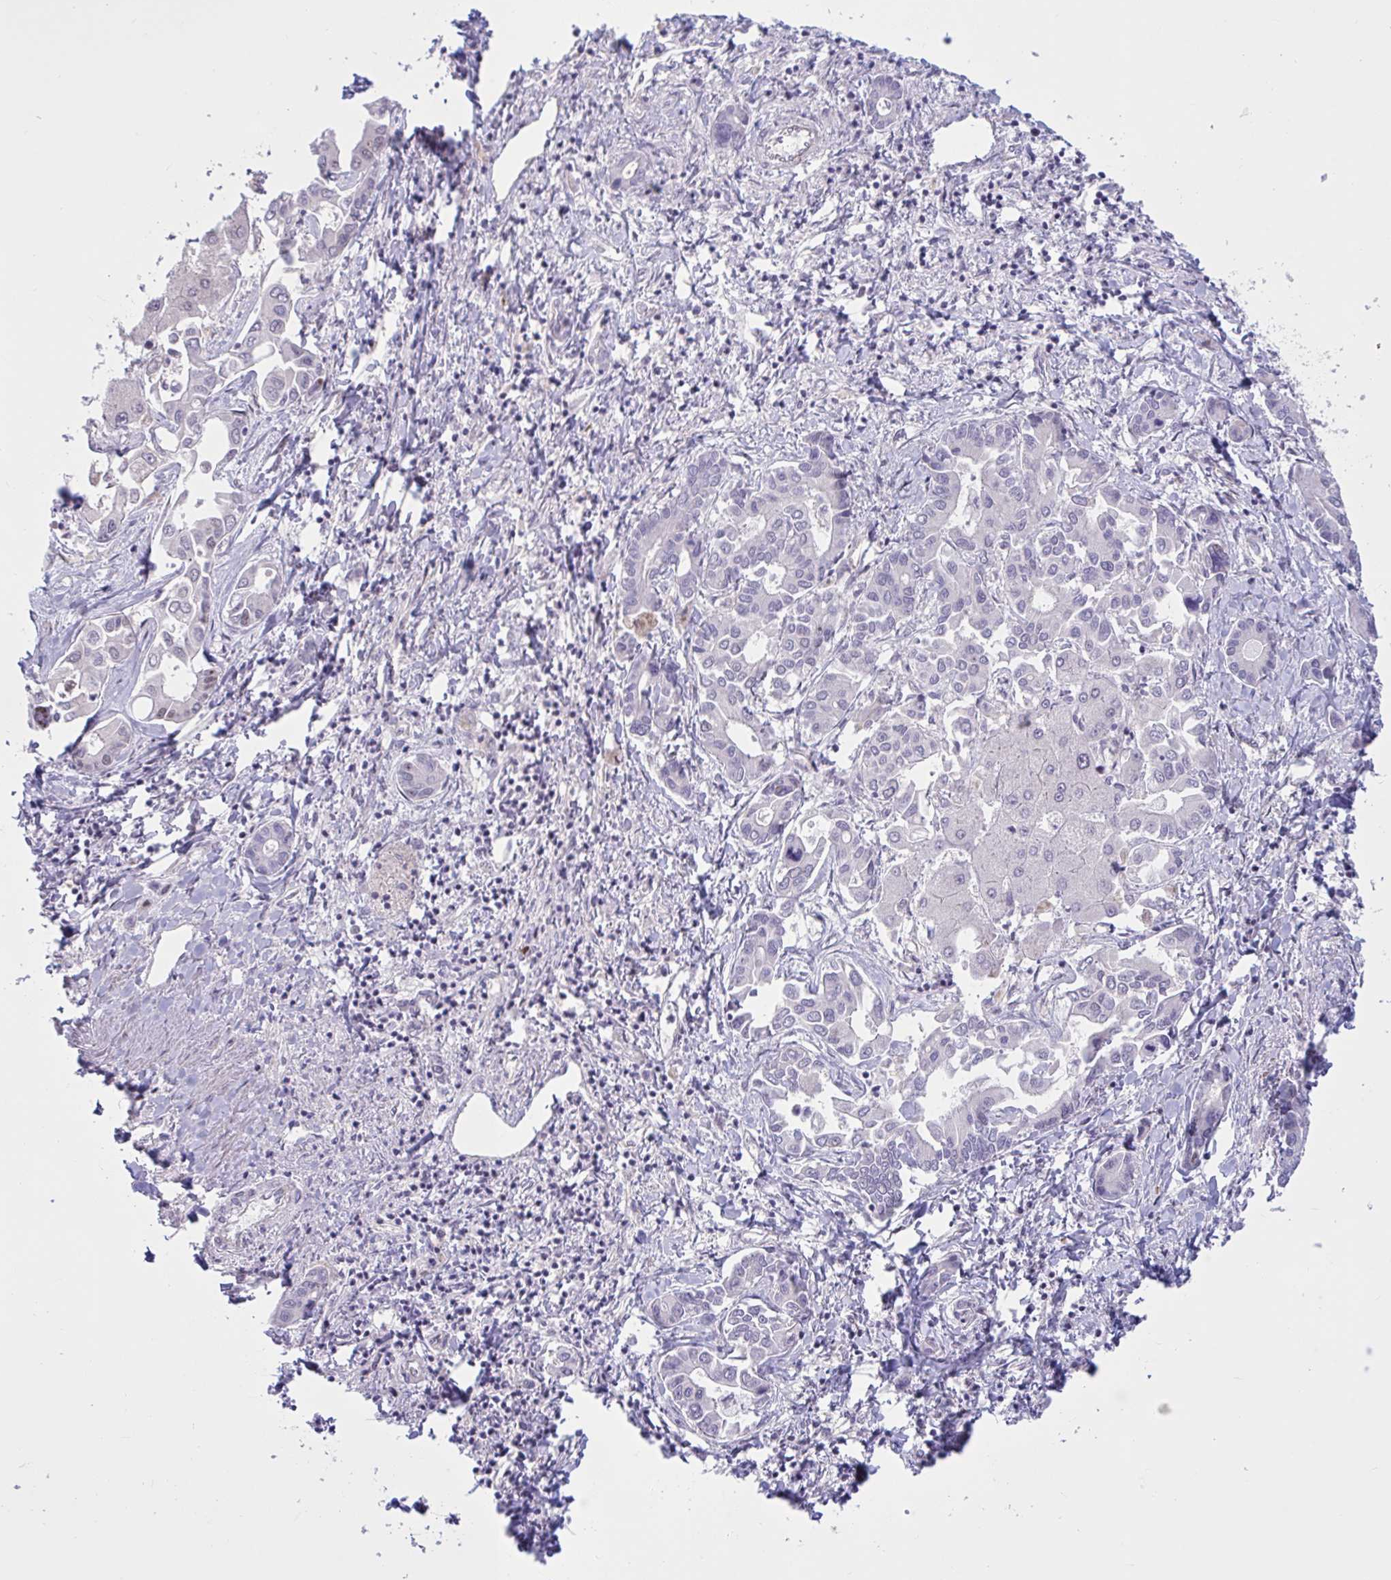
{"staining": {"intensity": "weak", "quantity": "25%-75%", "location": "nuclear"}, "tissue": "liver cancer", "cell_type": "Tumor cells", "image_type": "cancer", "snomed": [{"axis": "morphology", "description": "Cholangiocarcinoma"}, {"axis": "topography", "description": "Liver"}], "caption": "This histopathology image exhibits immunohistochemistry staining of cholangiocarcinoma (liver), with low weak nuclear staining in about 25%-75% of tumor cells.", "gene": "RBL1", "patient": {"sex": "male", "age": 66}}